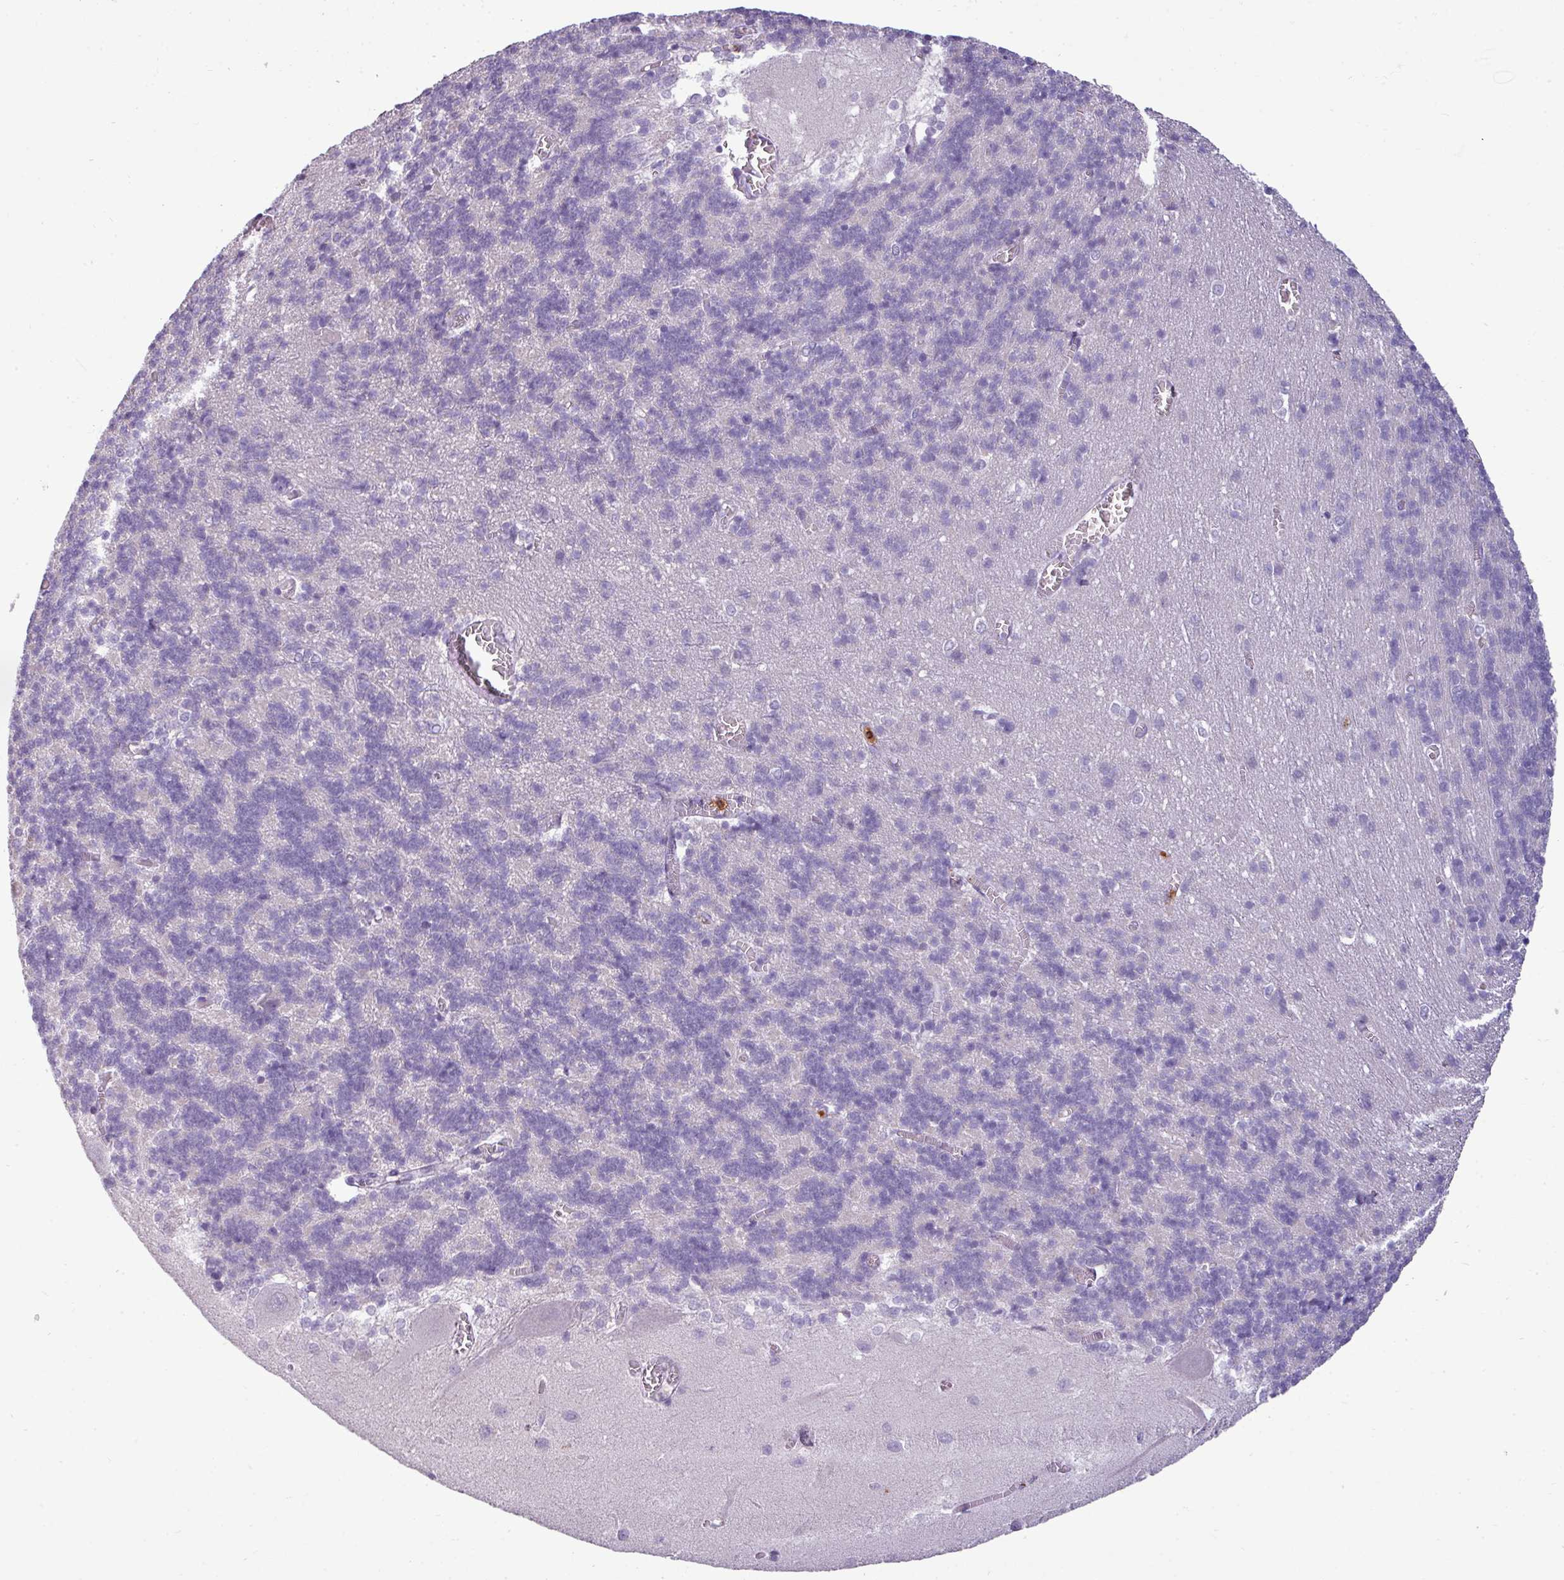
{"staining": {"intensity": "negative", "quantity": "none", "location": "none"}, "tissue": "cerebellum", "cell_type": "Cells in granular layer", "image_type": "normal", "snomed": [{"axis": "morphology", "description": "Normal tissue, NOS"}, {"axis": "topography", "description": "Cerebellum"}], "caption": "IHC of normal human cerebellum displays no staining in cells in granular layer. The staining is performed using DAB brown chromogen with nuclei counter-stained in using hematoxylin.", "gene": "TRIM39", "patient": {"sex": "male", "age": 37}}